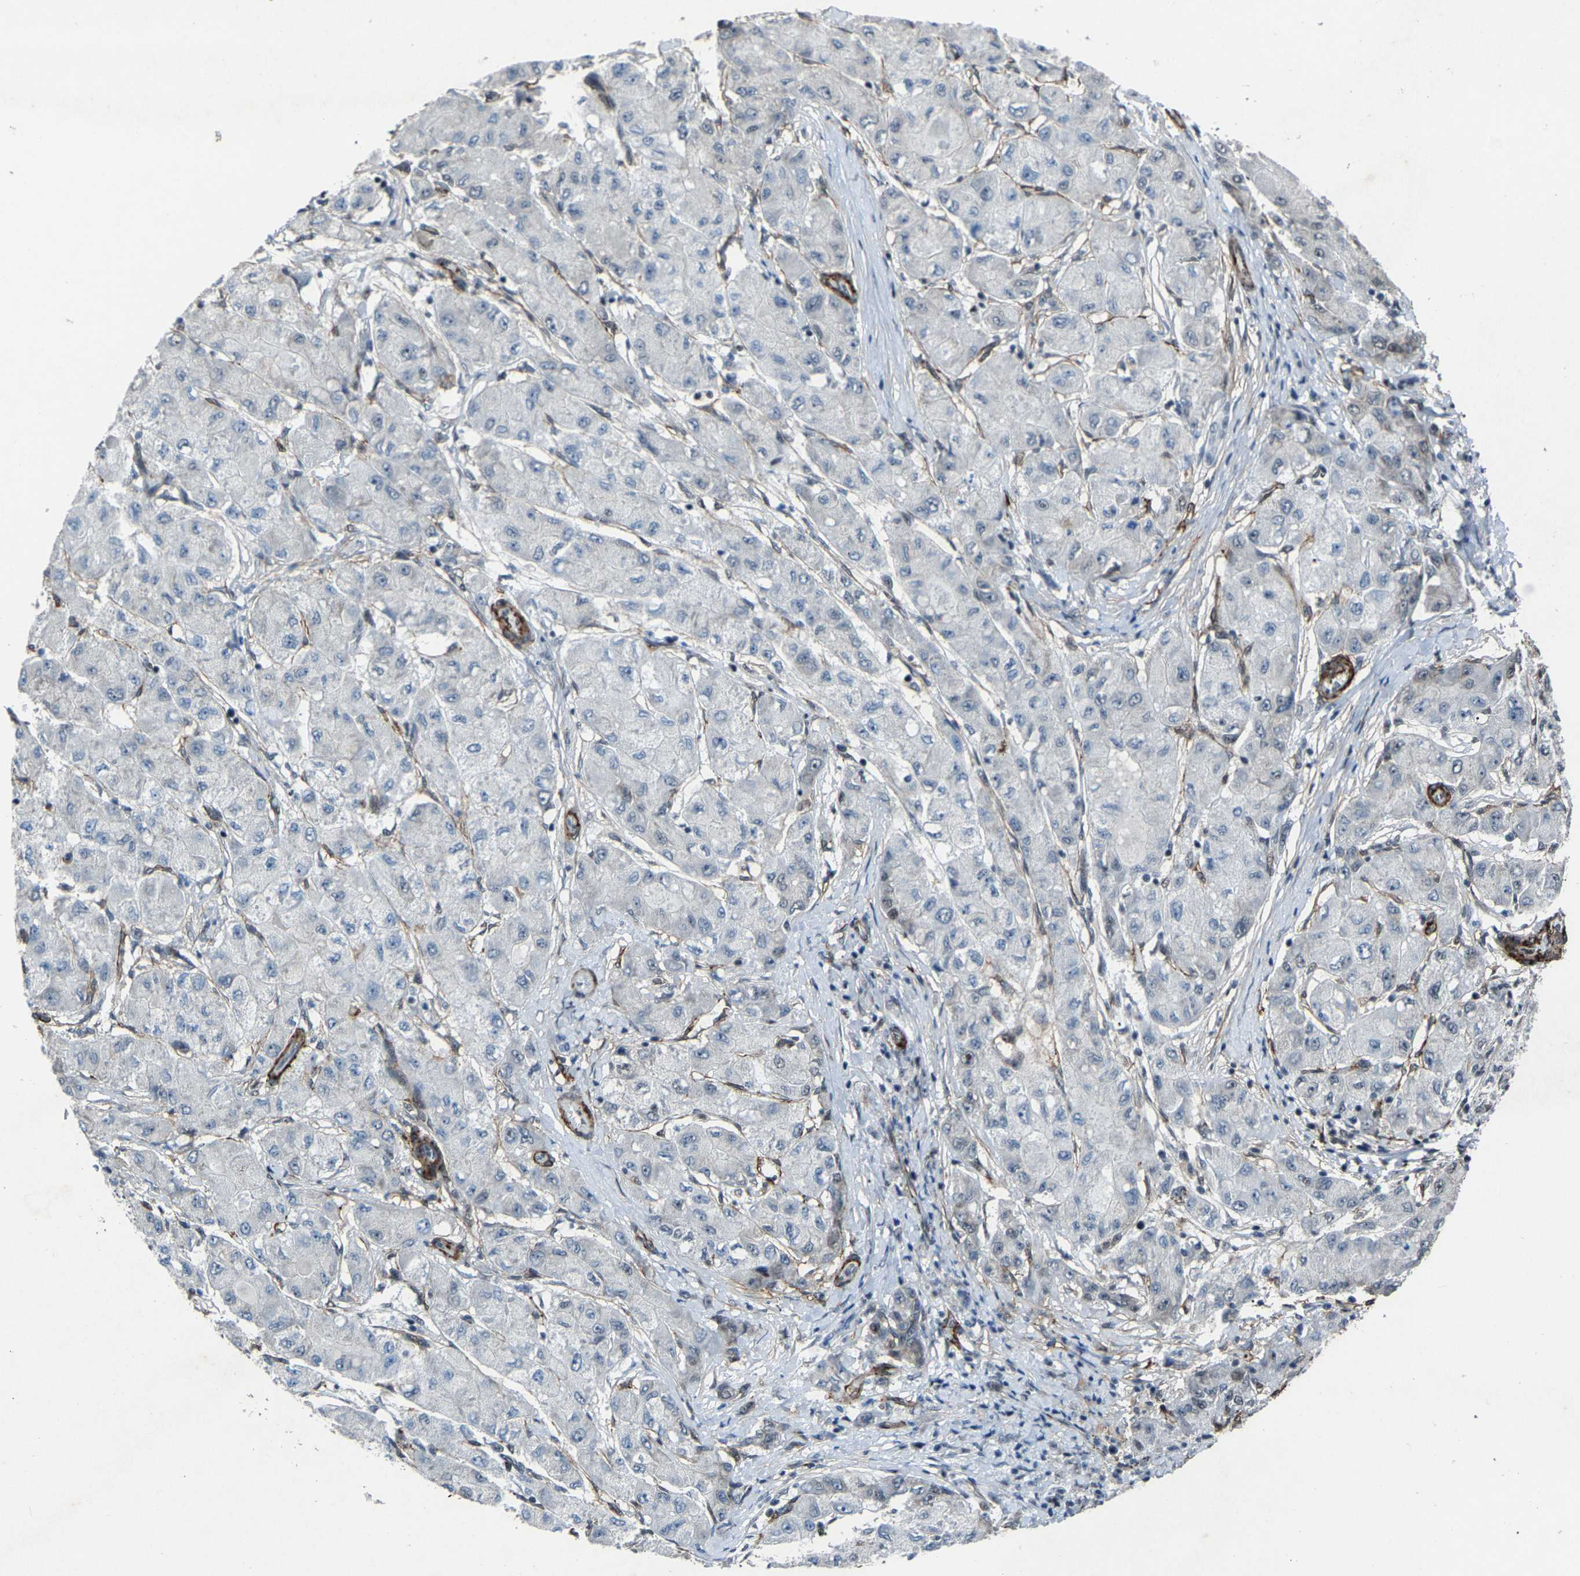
{"staining": {"intensity": "negative", "quantity": "none", "location": "none"}, "tissue": "liver cancer", "cell_type": "Tumor cells", "image_type": "cancer", "snomed": [{"axis": "morphology", "description": "Carcinoma, Hepatocellular, NOS"}, {"axis": "topography", "description": "Liver"}], "caption": "Immunohistochemistry histopathology image of neoplastic tissue: liver hepatocellular carcinoma stained with DAB shows no significant protein staining in tumor cells. Nuclei are stained in blue.", "gene": "DDX5", "patient": {"sex": "male", "age": 80}}